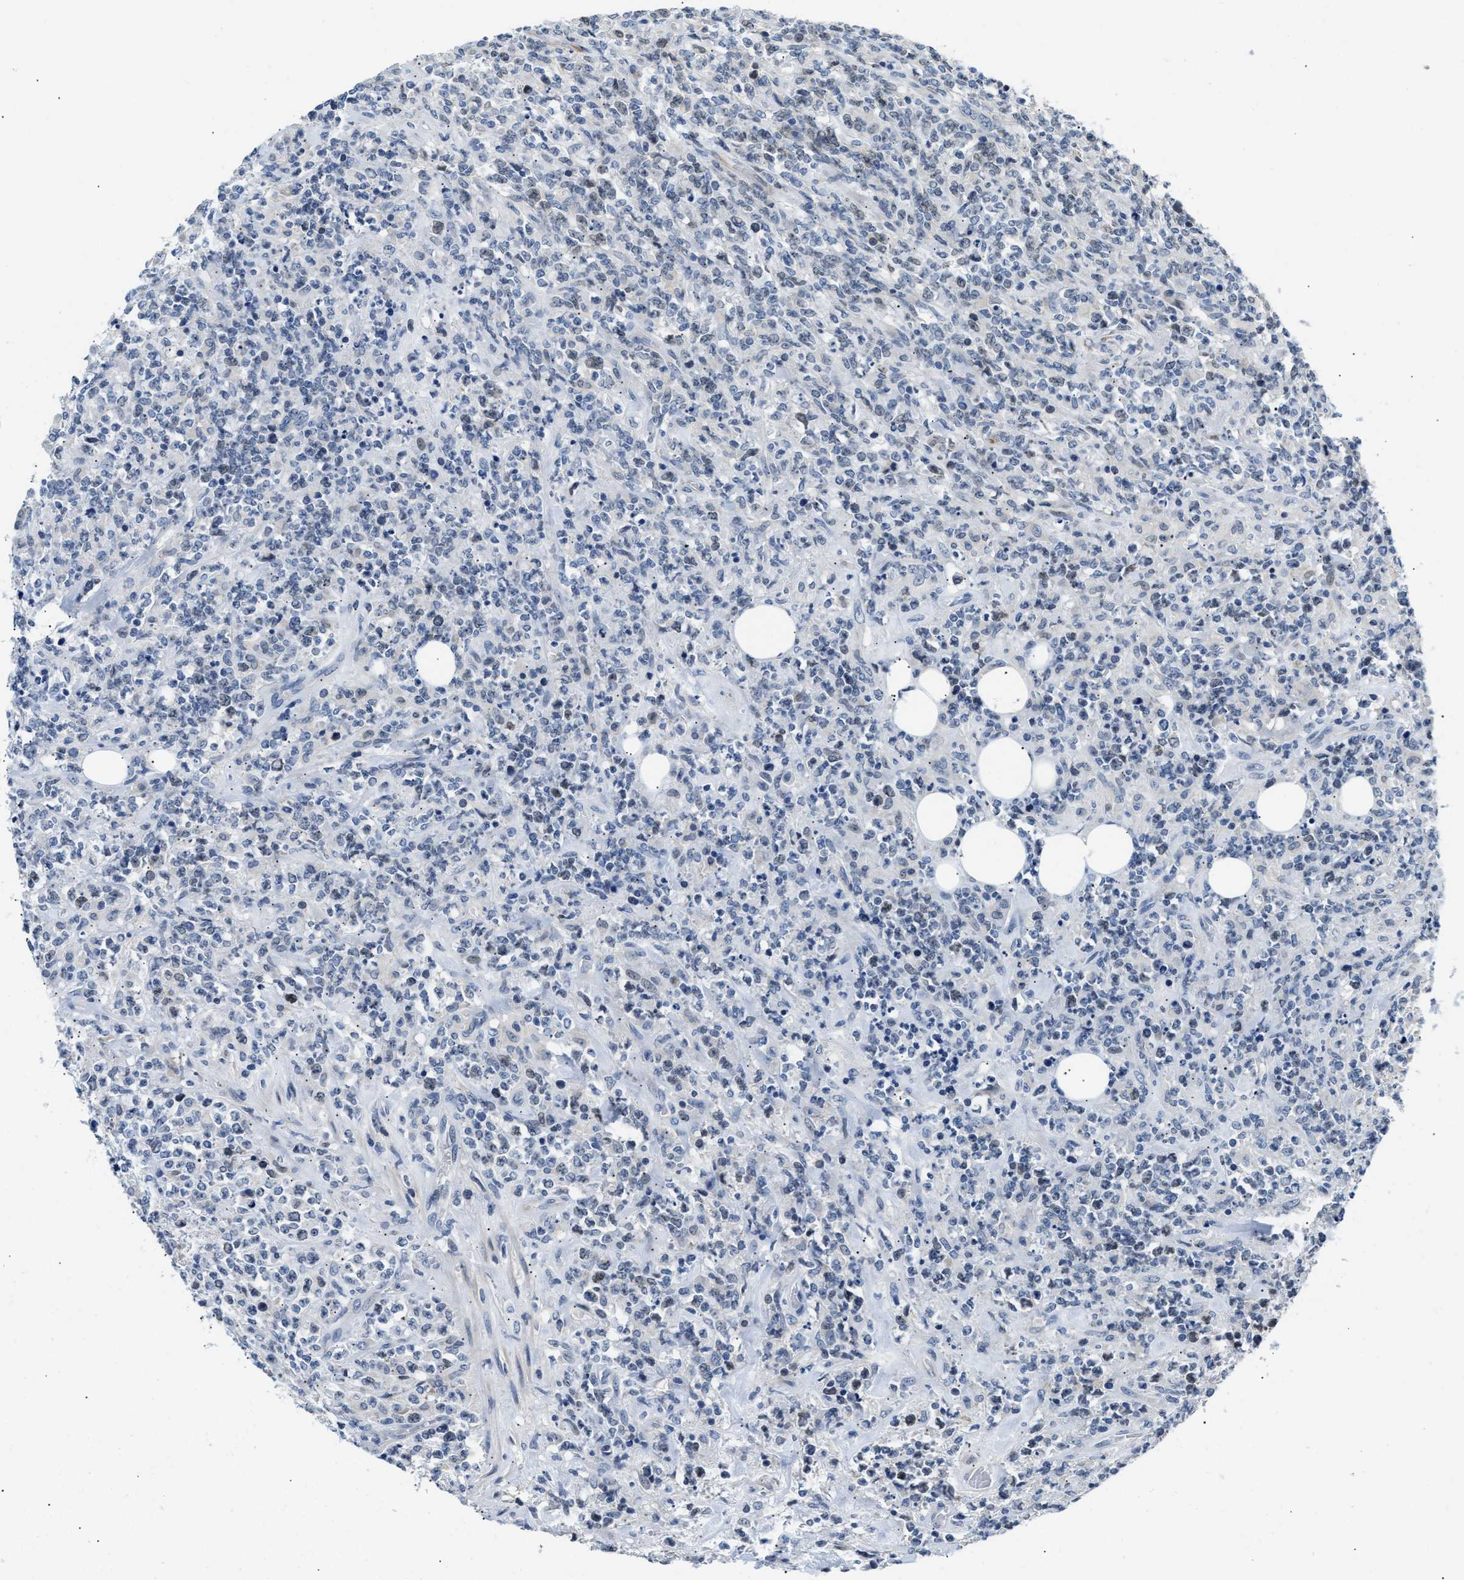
{"staining": {"intensity": "negative", "quantity": "none", "location": "none"}, "tissue": "lymphoma", "cell_type": "Tumor cells", "image_type": "cancer", "snomed": [{"axis": "morphology", "description": "Malignant lymphoma, non-Hodgkin's type, High grade"}, {"axis": "topography", "description": "Soft tissue"}], "caption": "Immunohistochemical staining of human high-grade malignant lymphoma, non-Hodgkin's type demonstrates no significant expression in tumor cells. The staining is performed using DAB (3,3'-diaminobenzidine) brown chromogen with nuclei counter-stained in using hematoxylin.", "gene": "CLGN", "patient": {"sex": "male", "age": 18}}